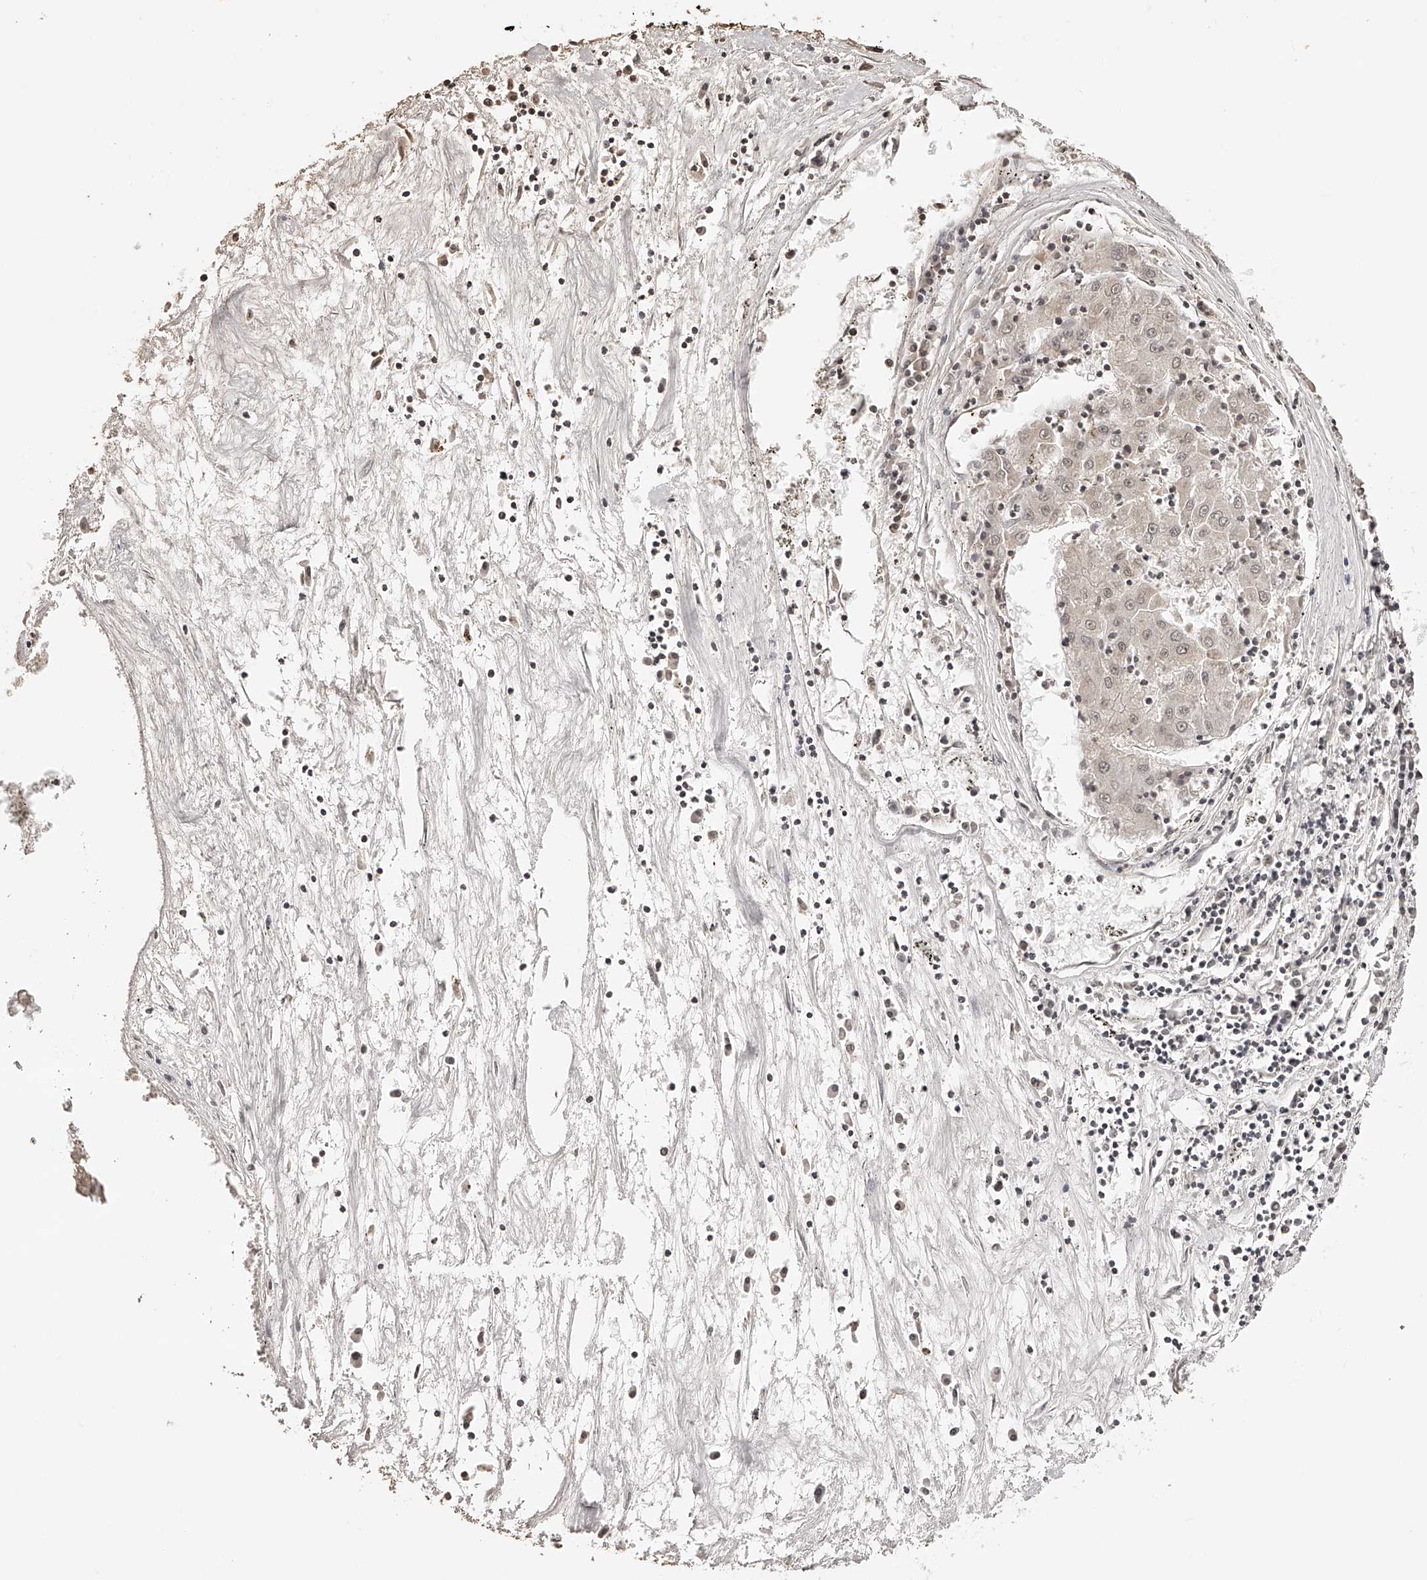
{"staining": {"intensity": "weak", "quantity": ">75%", "location": "nuclear"}, "tissue": "liver cancer", "cell_type": "Tumor cells", "image_type": "cancer", "snomed": [{"axis": "morphology", "description": "Carcinoma, Hepatocellular, NOS"}, {"axis": "topography", "description": "Liver"}], "caption": "The histopathology image reveals a brown stain indicating the presence of a protein in the nuclear of tumor cells in liver hepatocellular carcinoma.", "gene": "ZNF503", "patient": {"sex": "male", "age": 72}}